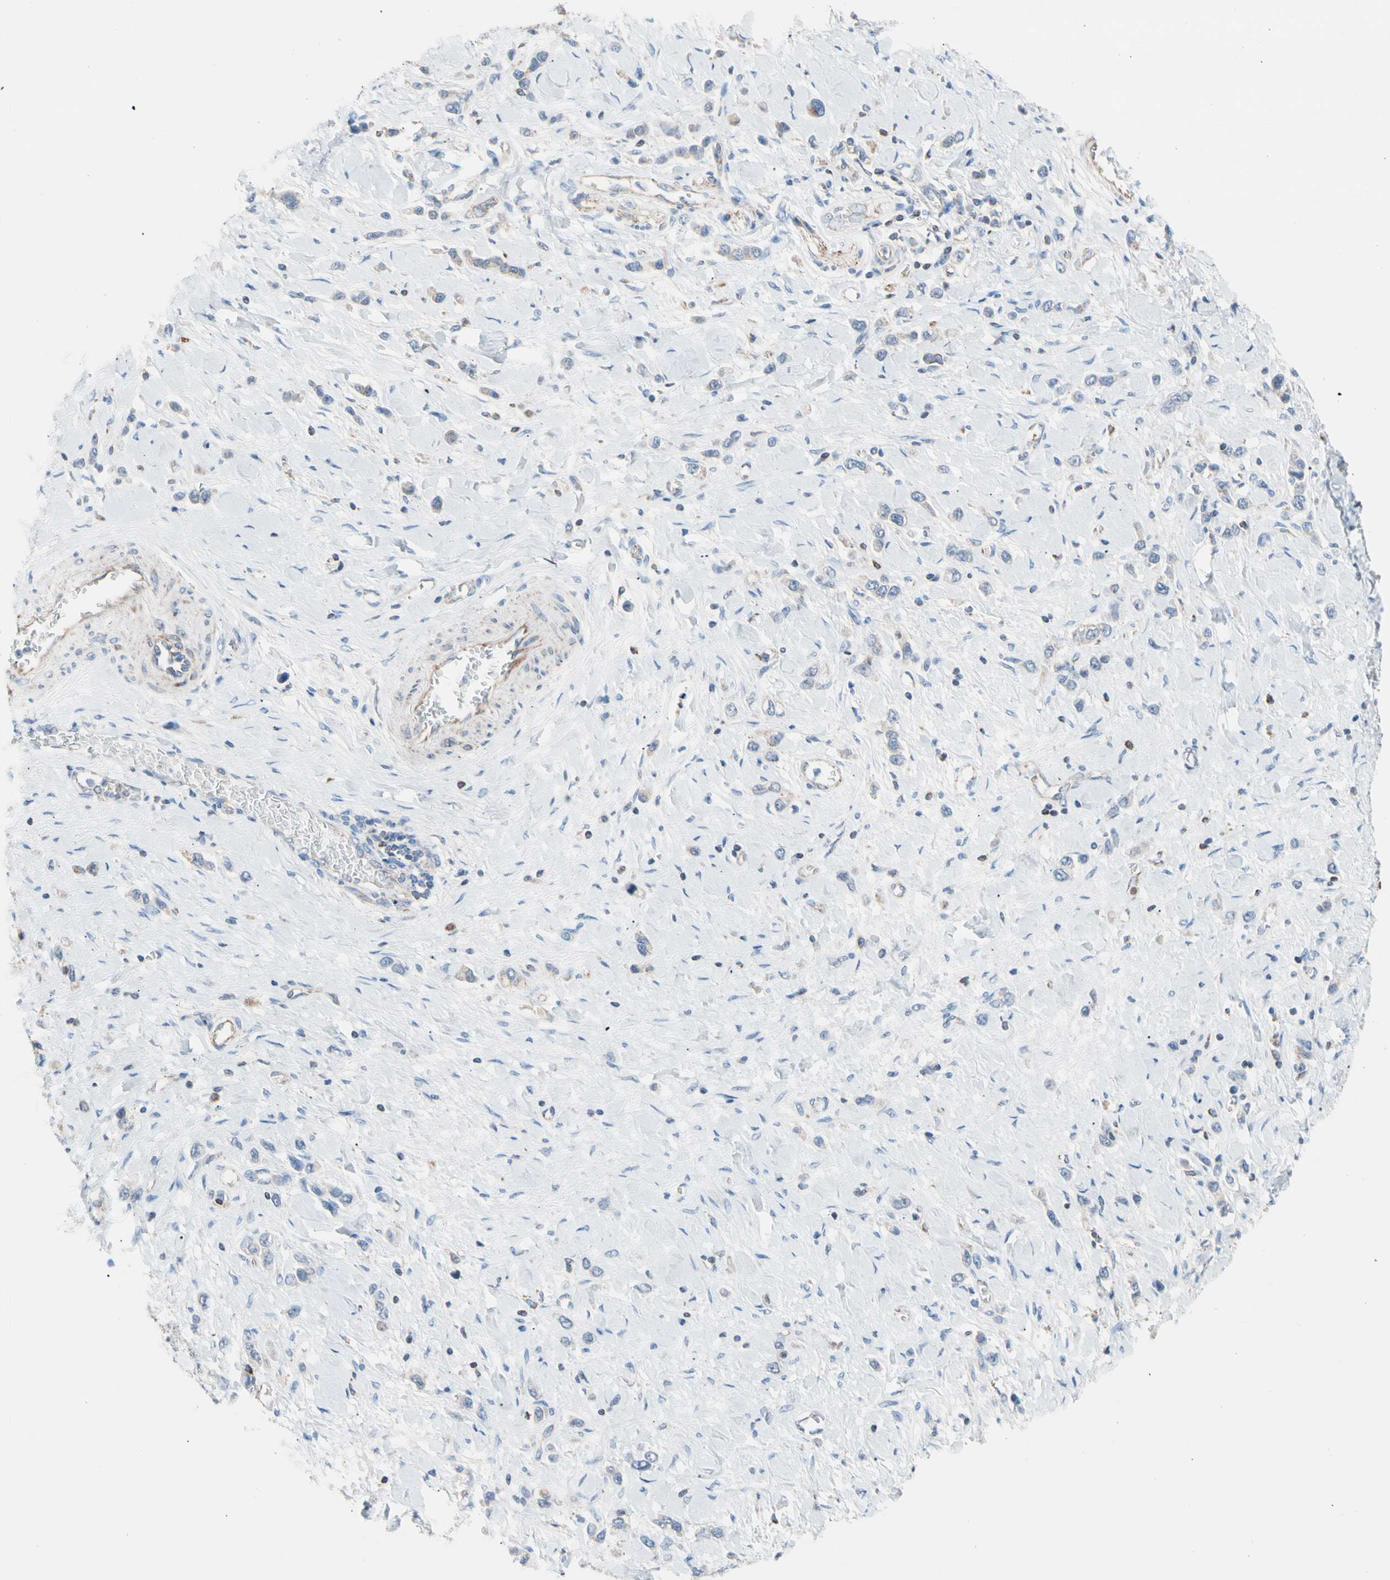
{"staining": {"intensity": "weak", "quantity": "<25%", "location": "cytoplasmic/membranous"}, "tissue": "stomach cancer", "cell_type": "Tumor cells", "image_type": "cancer", "snomed": [{"axis": "morphology", "description": "Normal tissue, NOS"}, {"axis": "morphology", "description": "Adenocarcinoma, NOS"}, {"axis": "topography", "description": "Stomach, upper"}, {"axis": "topography", "description": "Stomach"}], "caption": "An IHC micrograph of stomach cancer (adenocarcinoma) is shown. There is no staining in tumor cells of stomach cancer (adenocarcinoma).", "gene": "HK1", "patient": {"sex": "female", "age": 65}}